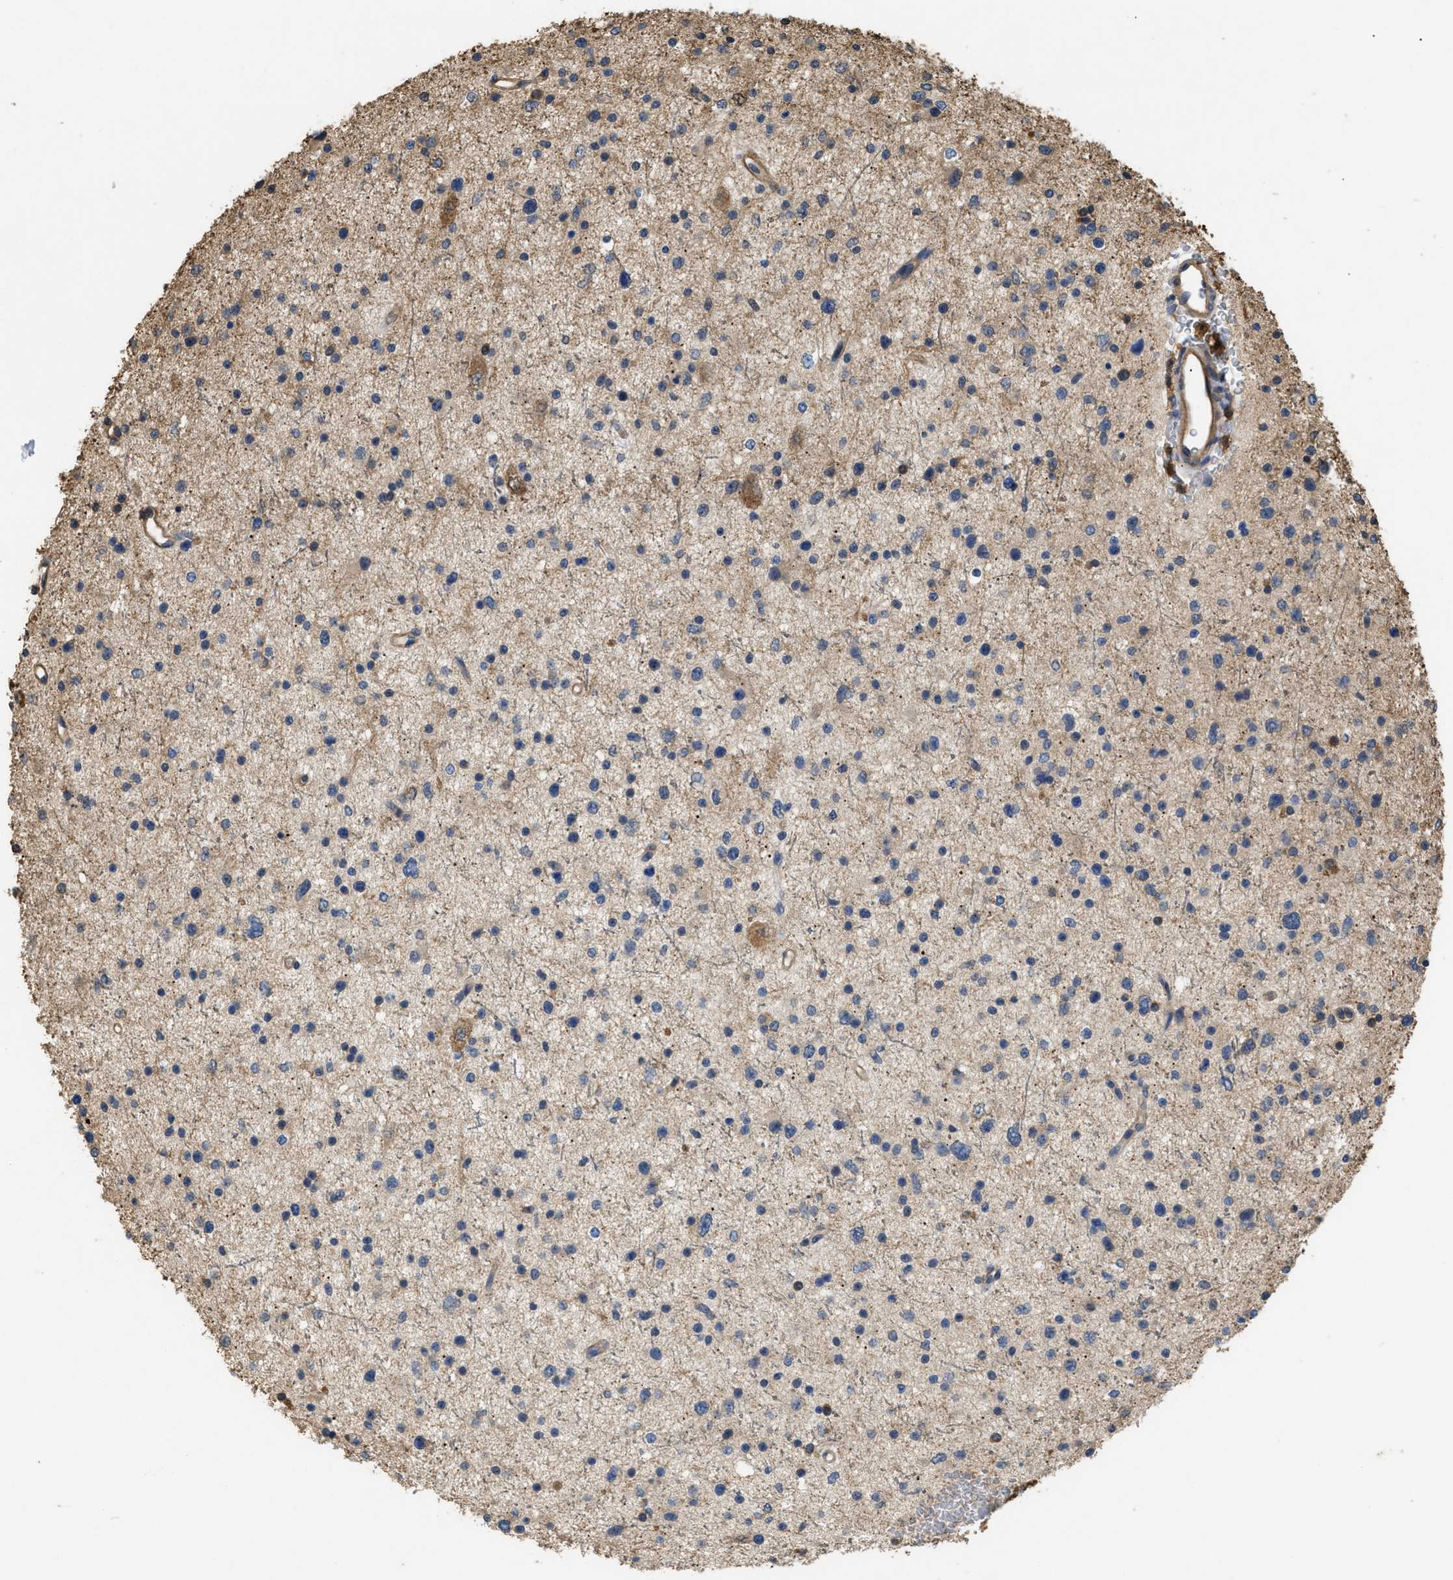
{"staining": {"intensity": "moderate", "quantity": "<25%", "location": "cytoplasmic/membranous"}, "tissue": "glioma", "cell_type": "Tumor cells", "image_type": "cancer", "snomed": [{"axis": "morphology", "description": "Glioma, malignant, Low grade"}, {"axis": "topography", "description": "Brain"}], "caption": "About <25% of tumor cells in human glioma exhibit moderate cytoplasmic/membranous protein positivity as visualized by brown immunohistochemical staining.", "gene": "CALM1", "patient": {"sex": "female", "age": 37}}